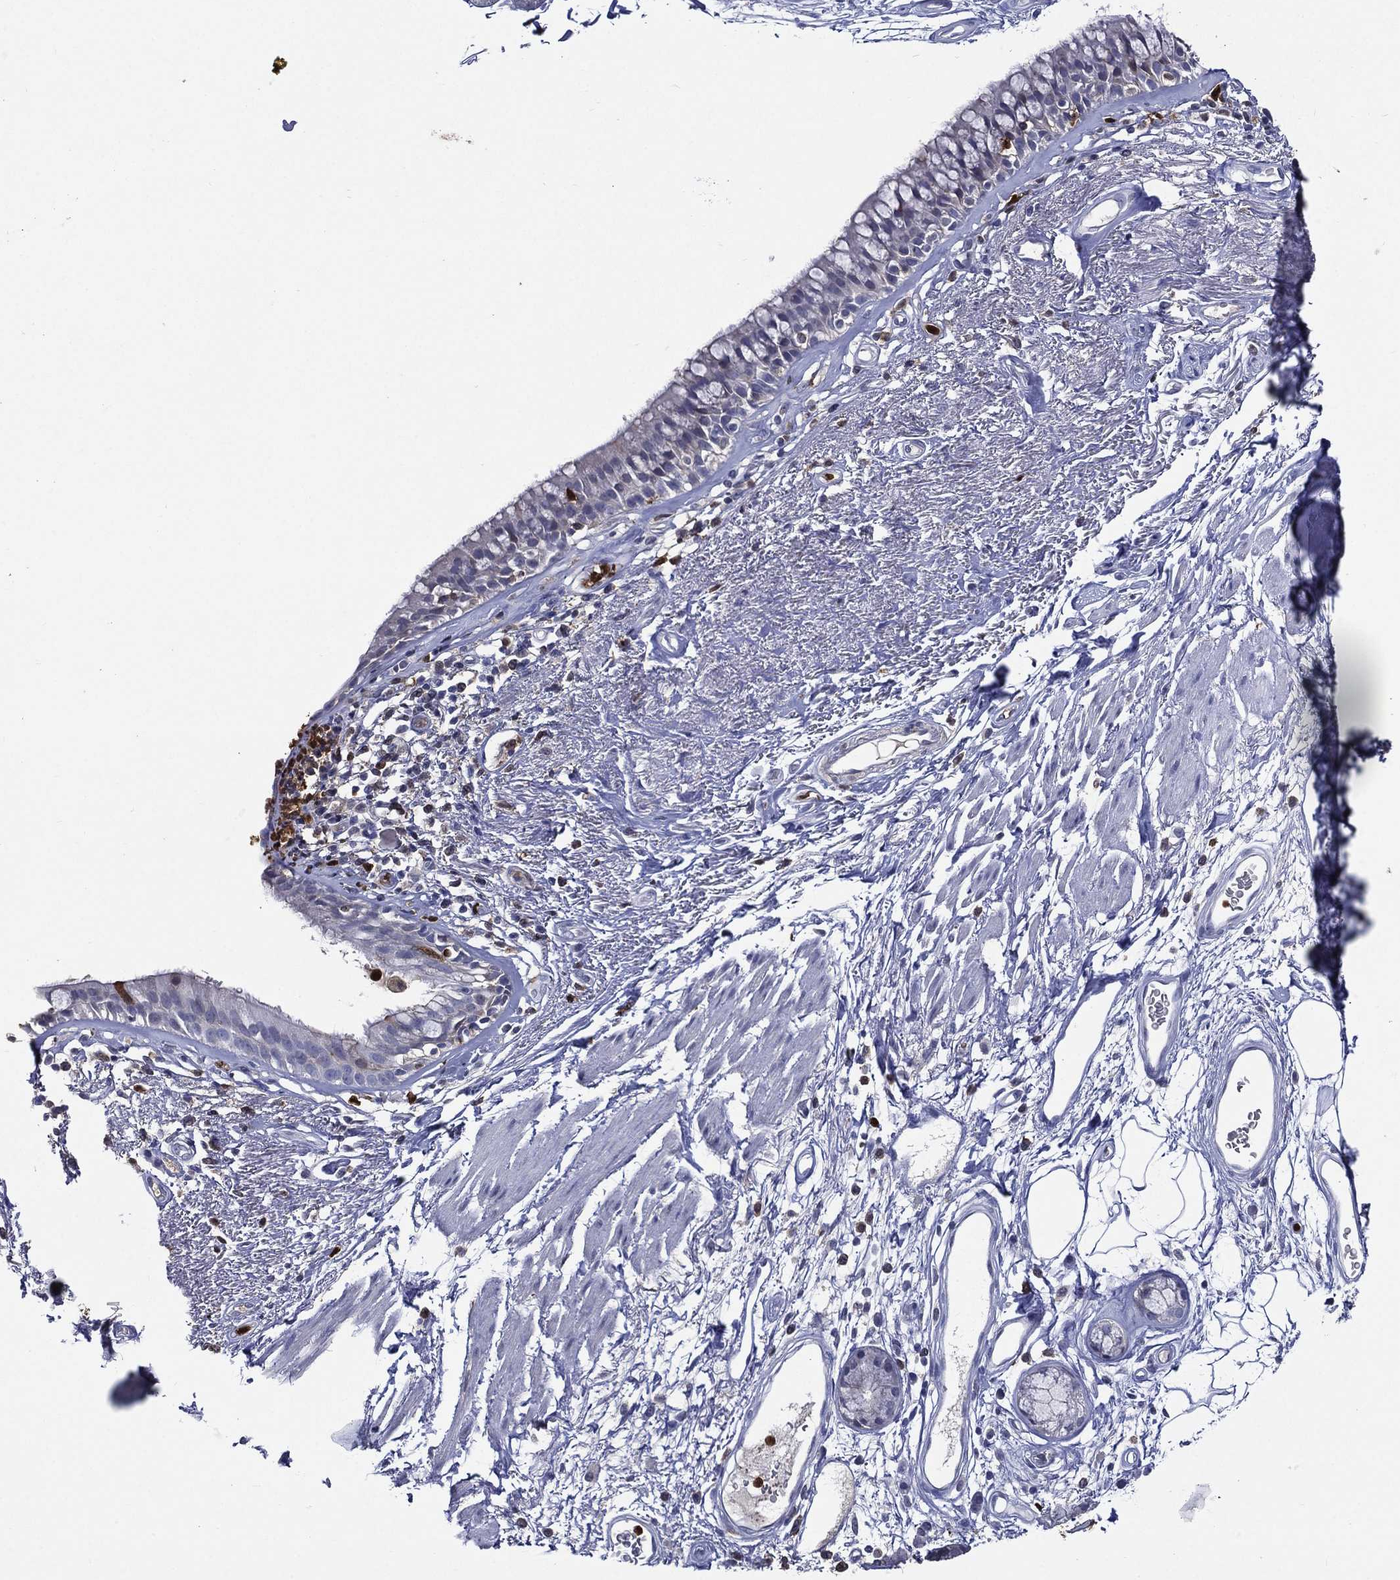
{"staining": {"intensity": "negative", "quantity": "none", "location": "none"}, "tissue": "bronchus", "cell_type": "Respiratory epithelial cells", "image_type": "normal", "snomed": [{"axis": "morphology", "description": "Normal tissue, NOS"}, {"axis": "topography", "description": "Bronchus"}], "caption": "Image shows no significant protein positivity in respiratory epithelial cells of normal bronchus. (Stains: DAB immunohistochemistry (IHC) with hematoxylin counter stain, Microscopy: brightfield microscopy at high magnification).", "gene": "GPR171", "patient": {"sex": "male", "age": 82}}